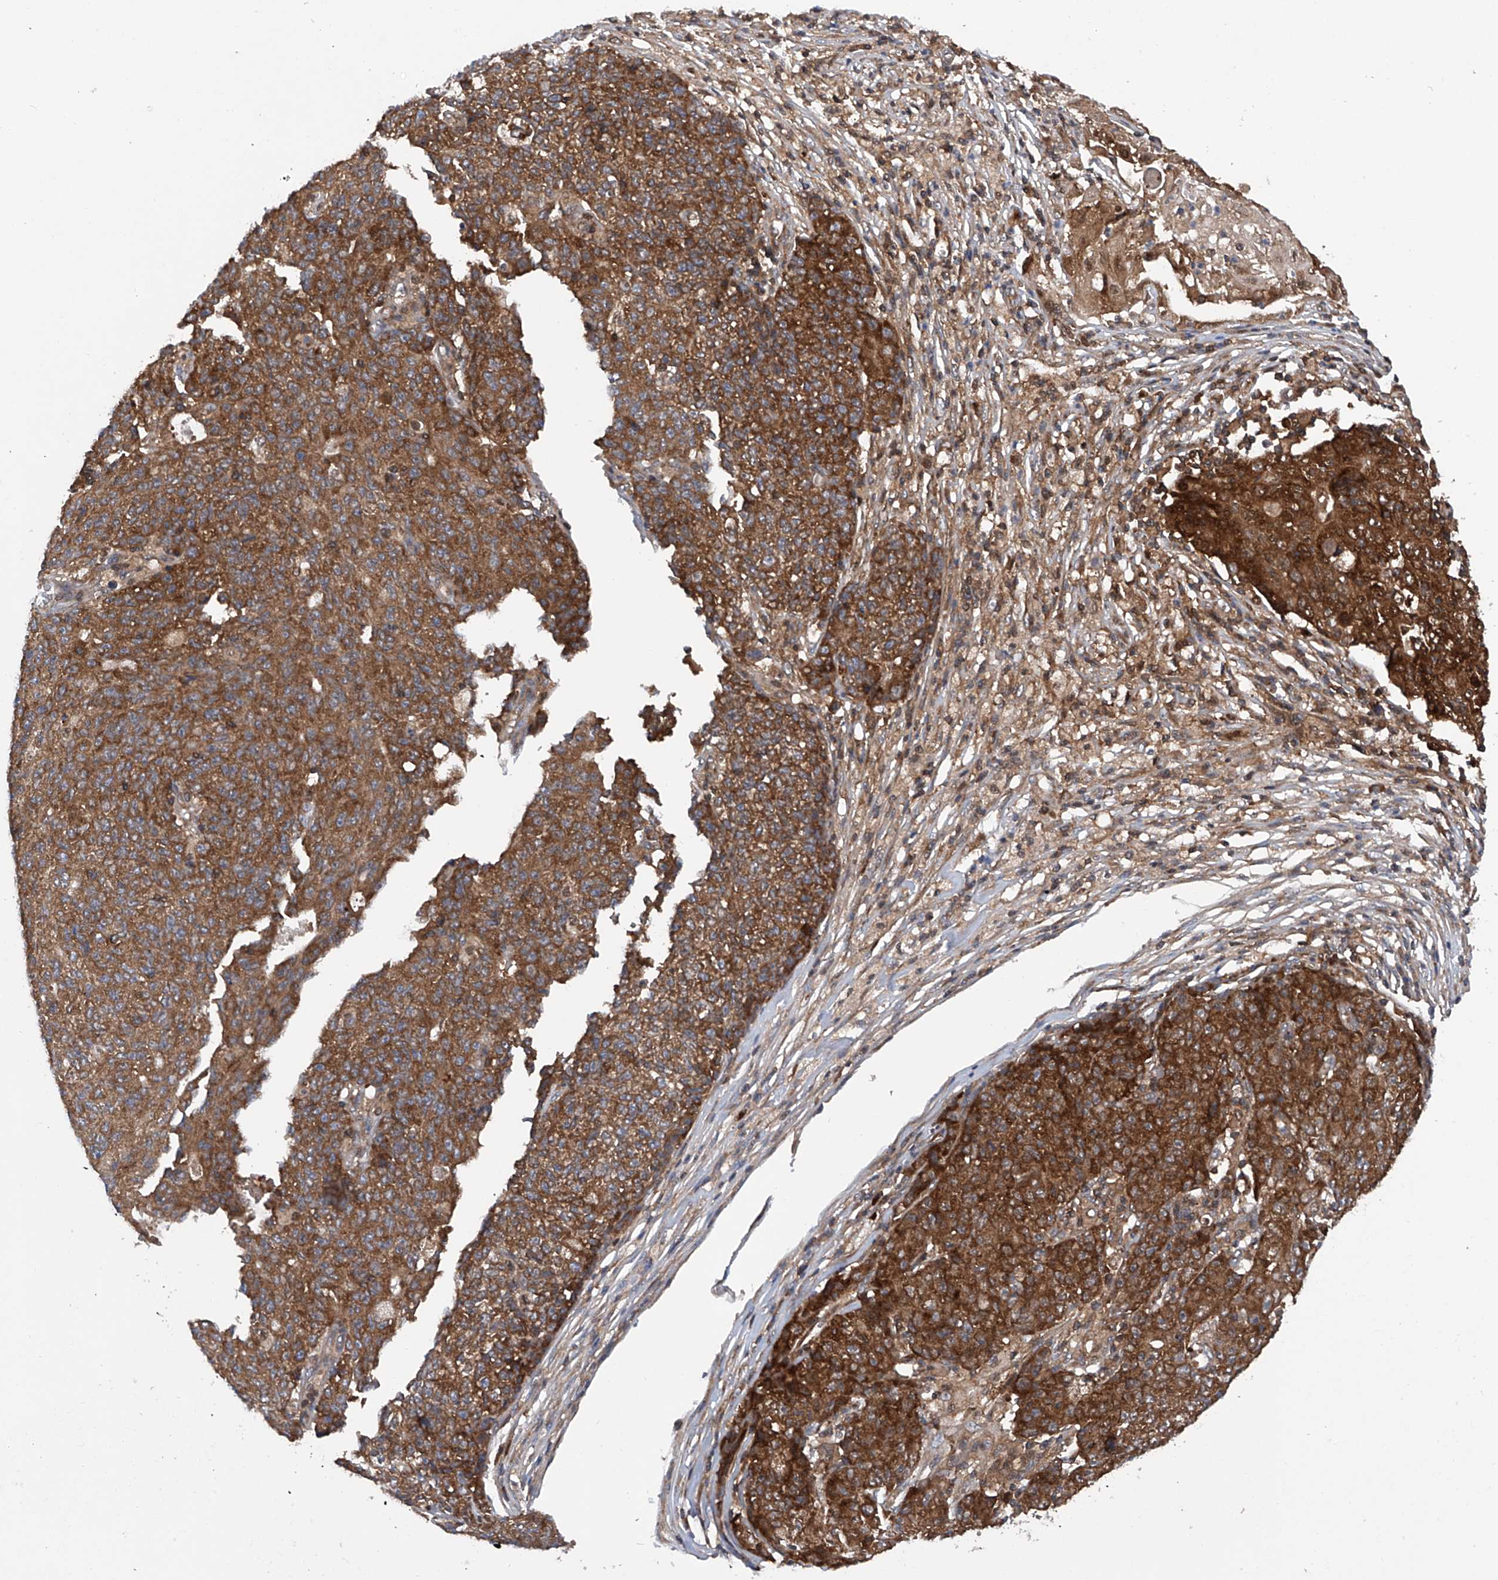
{"staining": {"intensity": "strong", "quantity": ">75%", "location": "cytoplasmic/membranous"}, "tissue": "ovarian cancer", "cell_type": "Tumor cells", "image_type": "cancer", "snomed": [{"axis": "morphology", "description": "Carcinoma, endometroid"}, {"axis": "topography", "description": "Ovary"}], "caption": "IHC staining of ovarian cancer (endometroid carcinoma), which shows high levels of strong cytoplasmic/membranous staining in approximately >75% of tumor cells indicating strong cytoplasmic/membranous protein expression. The staining was performed using DAB (brown) for protein detection and nuclei were counterstained in hematoxylin (blue).", "gene": "ASCC3", "patient": {"sex": "female", "age": 42}}